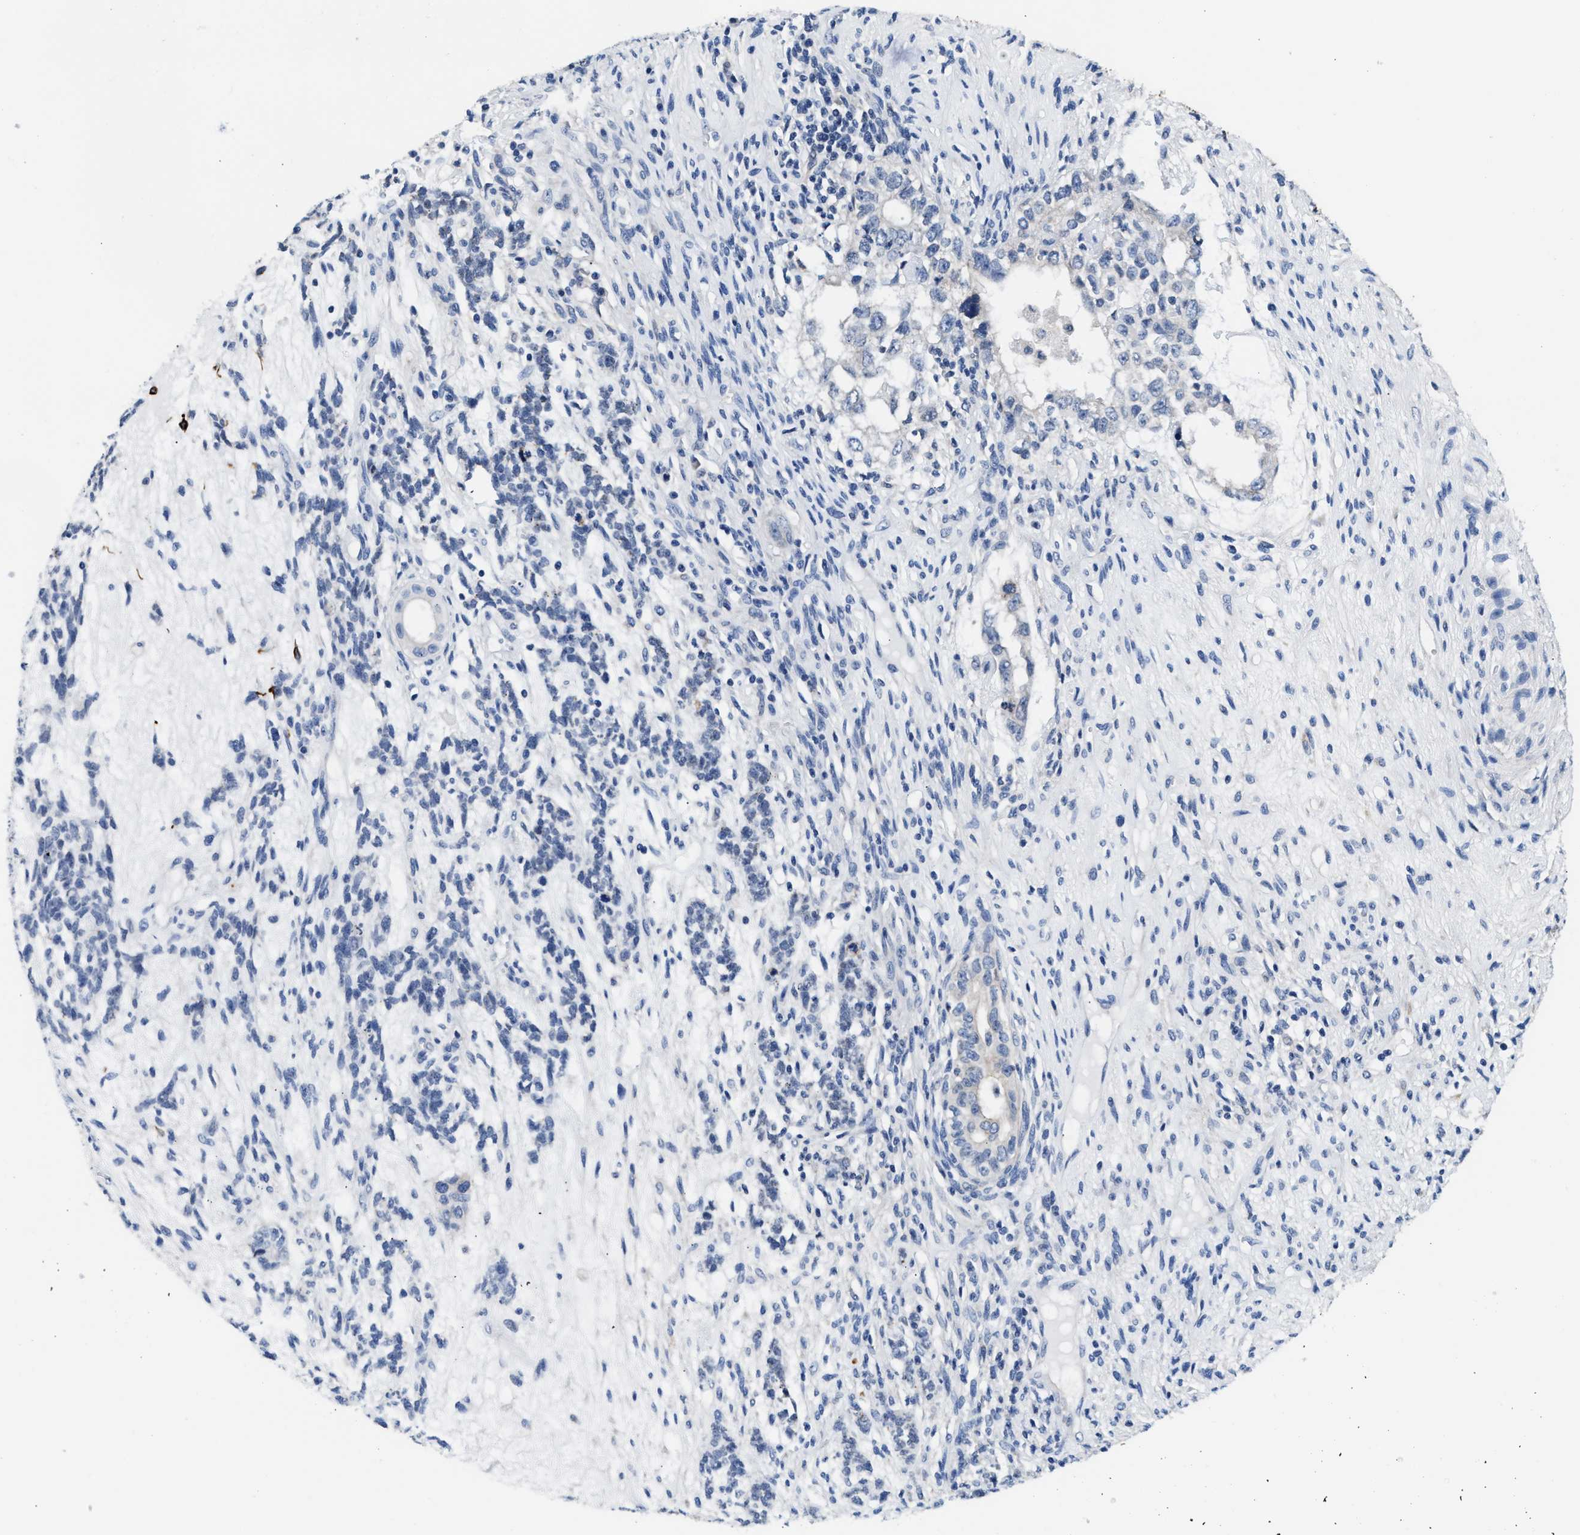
{"staining": {"intensity": "negative", "quantity": "none", "location": "none"}, "tissue": "testis cancer", "cell_type": "Tumor cells", "image_type": "cancer", "snomed": [{"axis": "morphology", "description": "Seminoma, NOS"}, {"axis": "topography", "description": "Testis"}], "caption": "High magnification brightfield microscopy of testis cancer stained with DAB (3,3'-diaminobenzidine) (brown) and counterstained with hematoxylin (blue): tumor cells show no significant positivity.", "gene": "MYH3", "patient": {"sex": "male", "age": 28}}